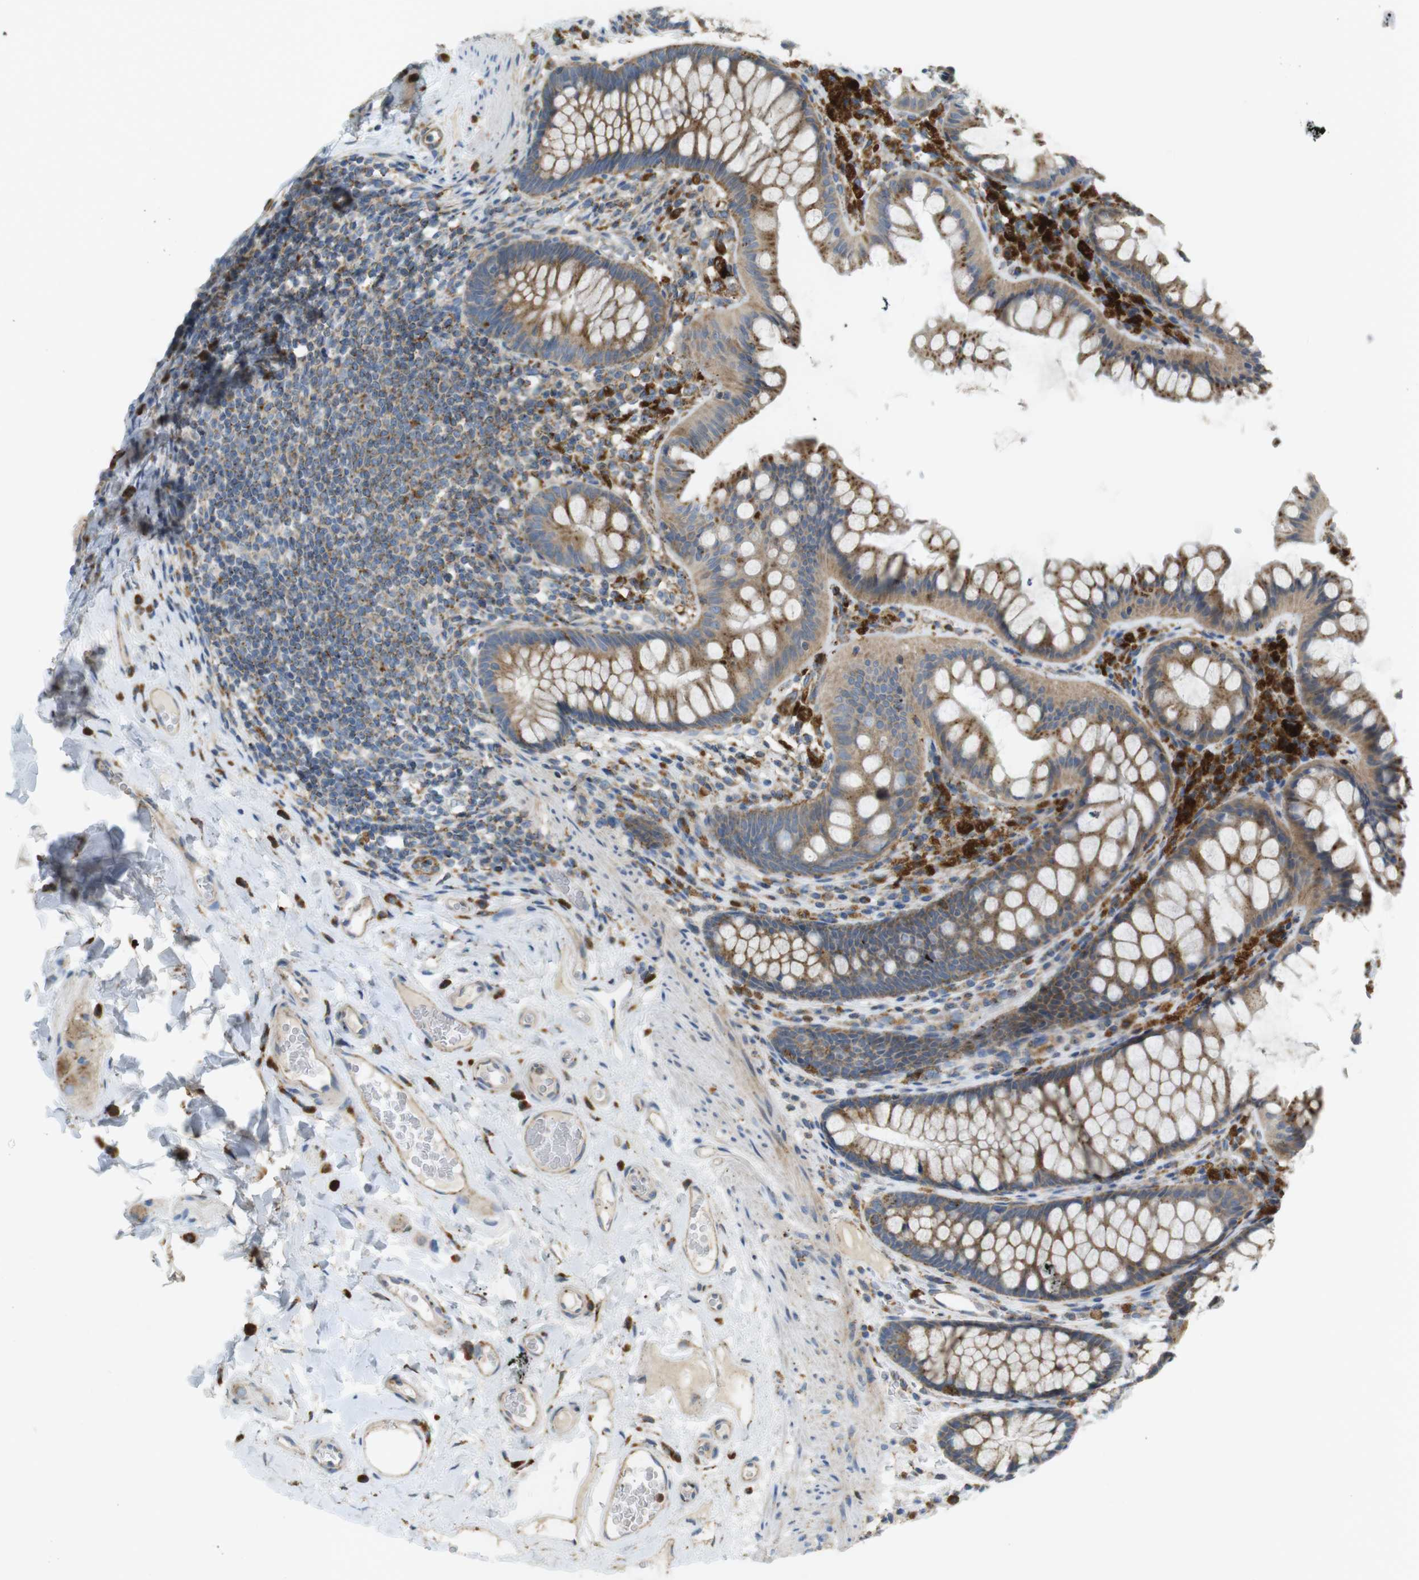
{"staining": {"intensity": "moderate", "quantity": ">75%", "location": "cytoplasmic/membranous"}, "tissue": "colon", "cell_type": "Endothelial cells", "image_type": "normal", "snomed": [{"axis": "morphology", "description": "Normal tissue, NOS"}, {"axis": "topography", "description": "Colon"}], "caption": "Immunohistochemistry staining of normal colon, which reveals medium levels of moderate cytoplasmic/membranous expression in approximately >75% of endothelial cells indicating moderate cytoplasmic/membranous protein positivity. The staining was performed using DAB (brown) for protein detection and nuclei were counterstained in hematoxylin (blue).", "gene": "LAMP1", "patient": {"sex": "female", "age": 55}}